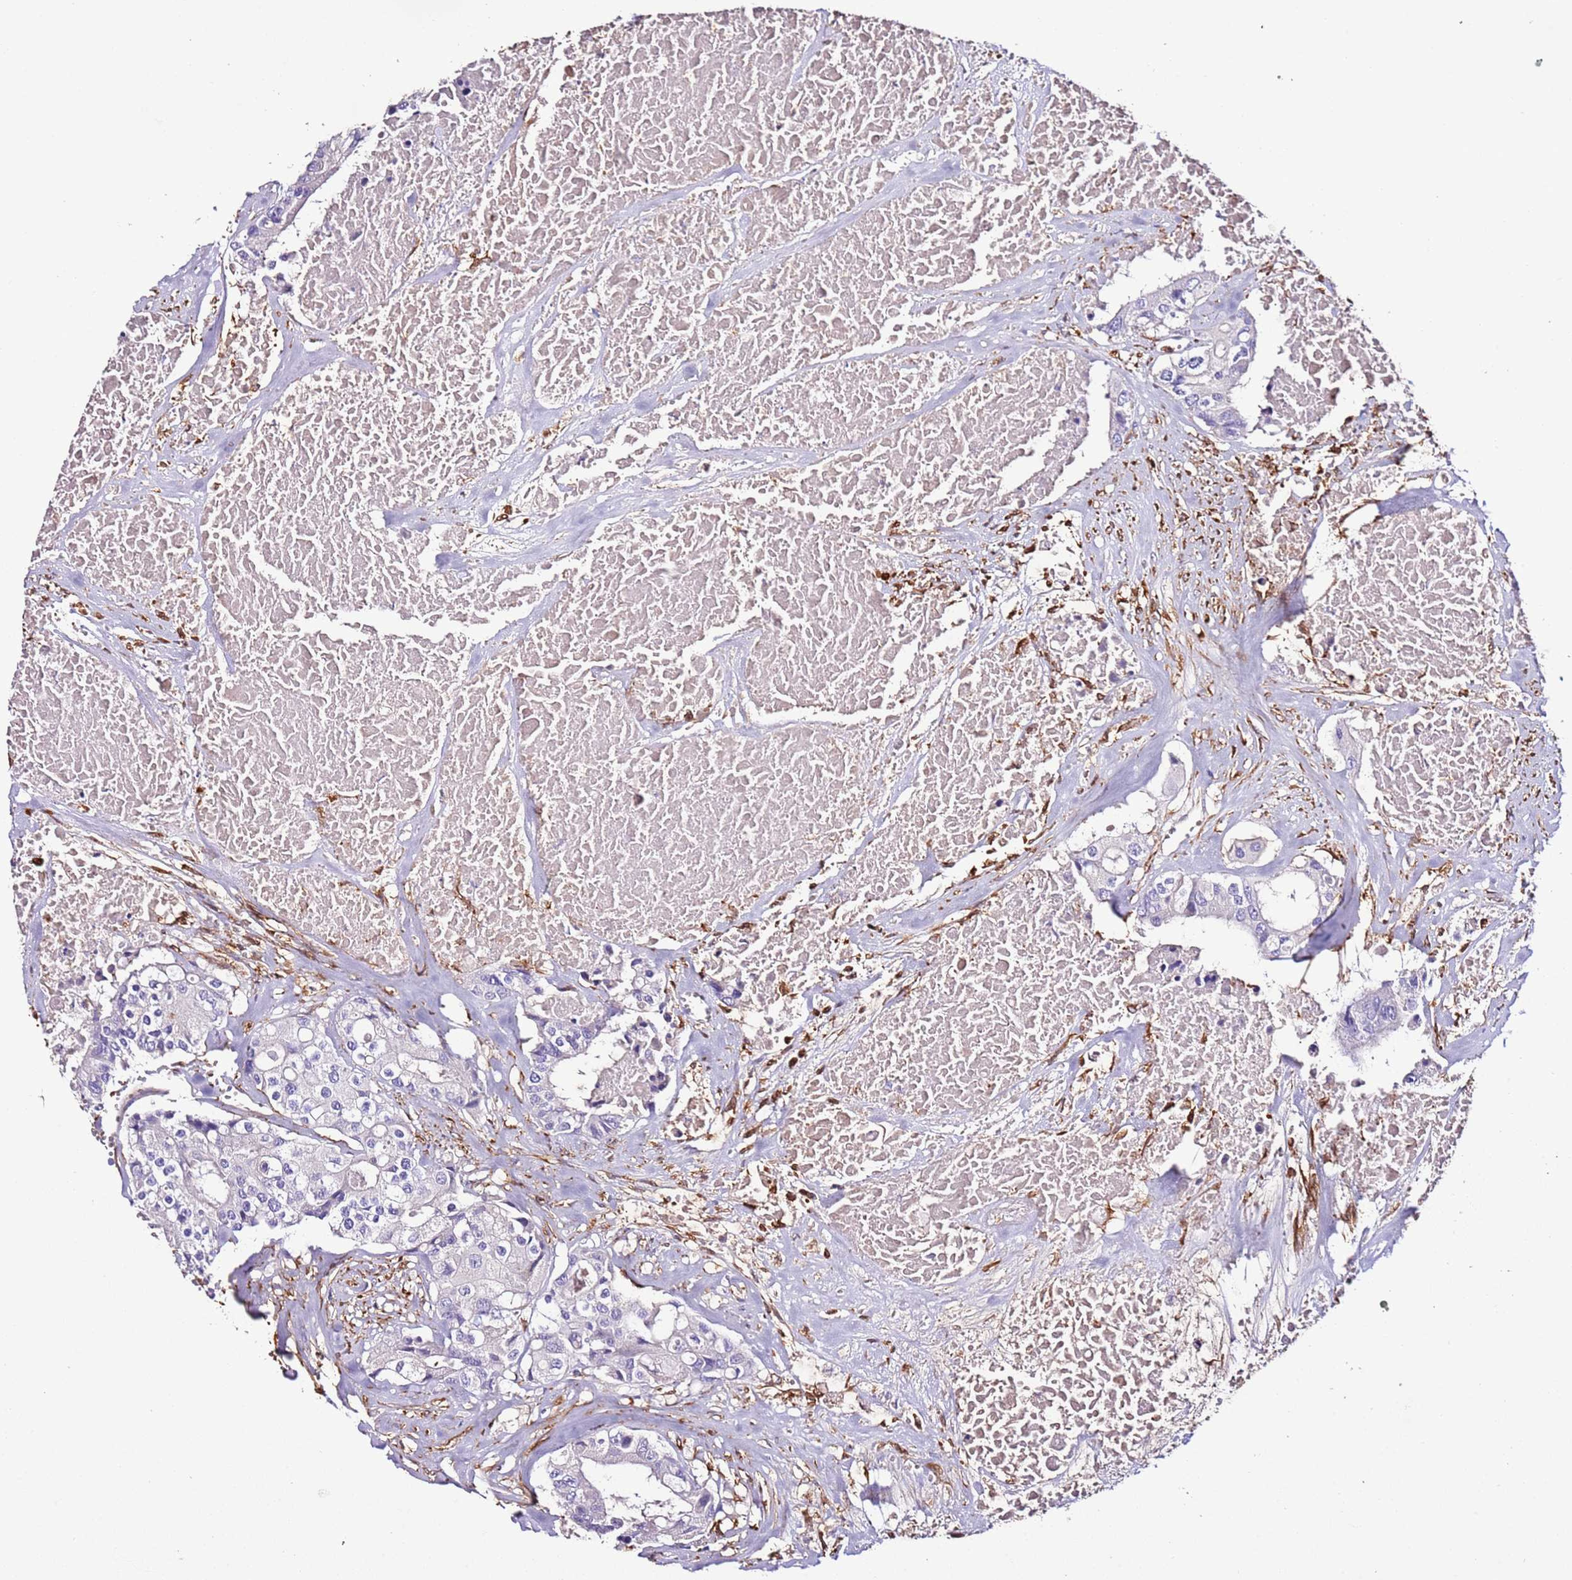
{"staining": {"intensity": "negative", "quantity": "none", "location": "none"}, "tissue": "colorectal cancer", "cell_type": "Tumor cells", "image_type": "cancer", "snomed": [{"axis": "morphology", "description": "Adenocarcinoma, NOS"}, {"axis": "topography", "description": "Colon"}], "caption": "Micrograph shows no significant protein expression in tumor cells of colorectal cancer. (Immunohistochemistry, brightfield microscopy, high magnification).", "gene": "FAM174C", "patient": {"sex": "male", "age": 77}}